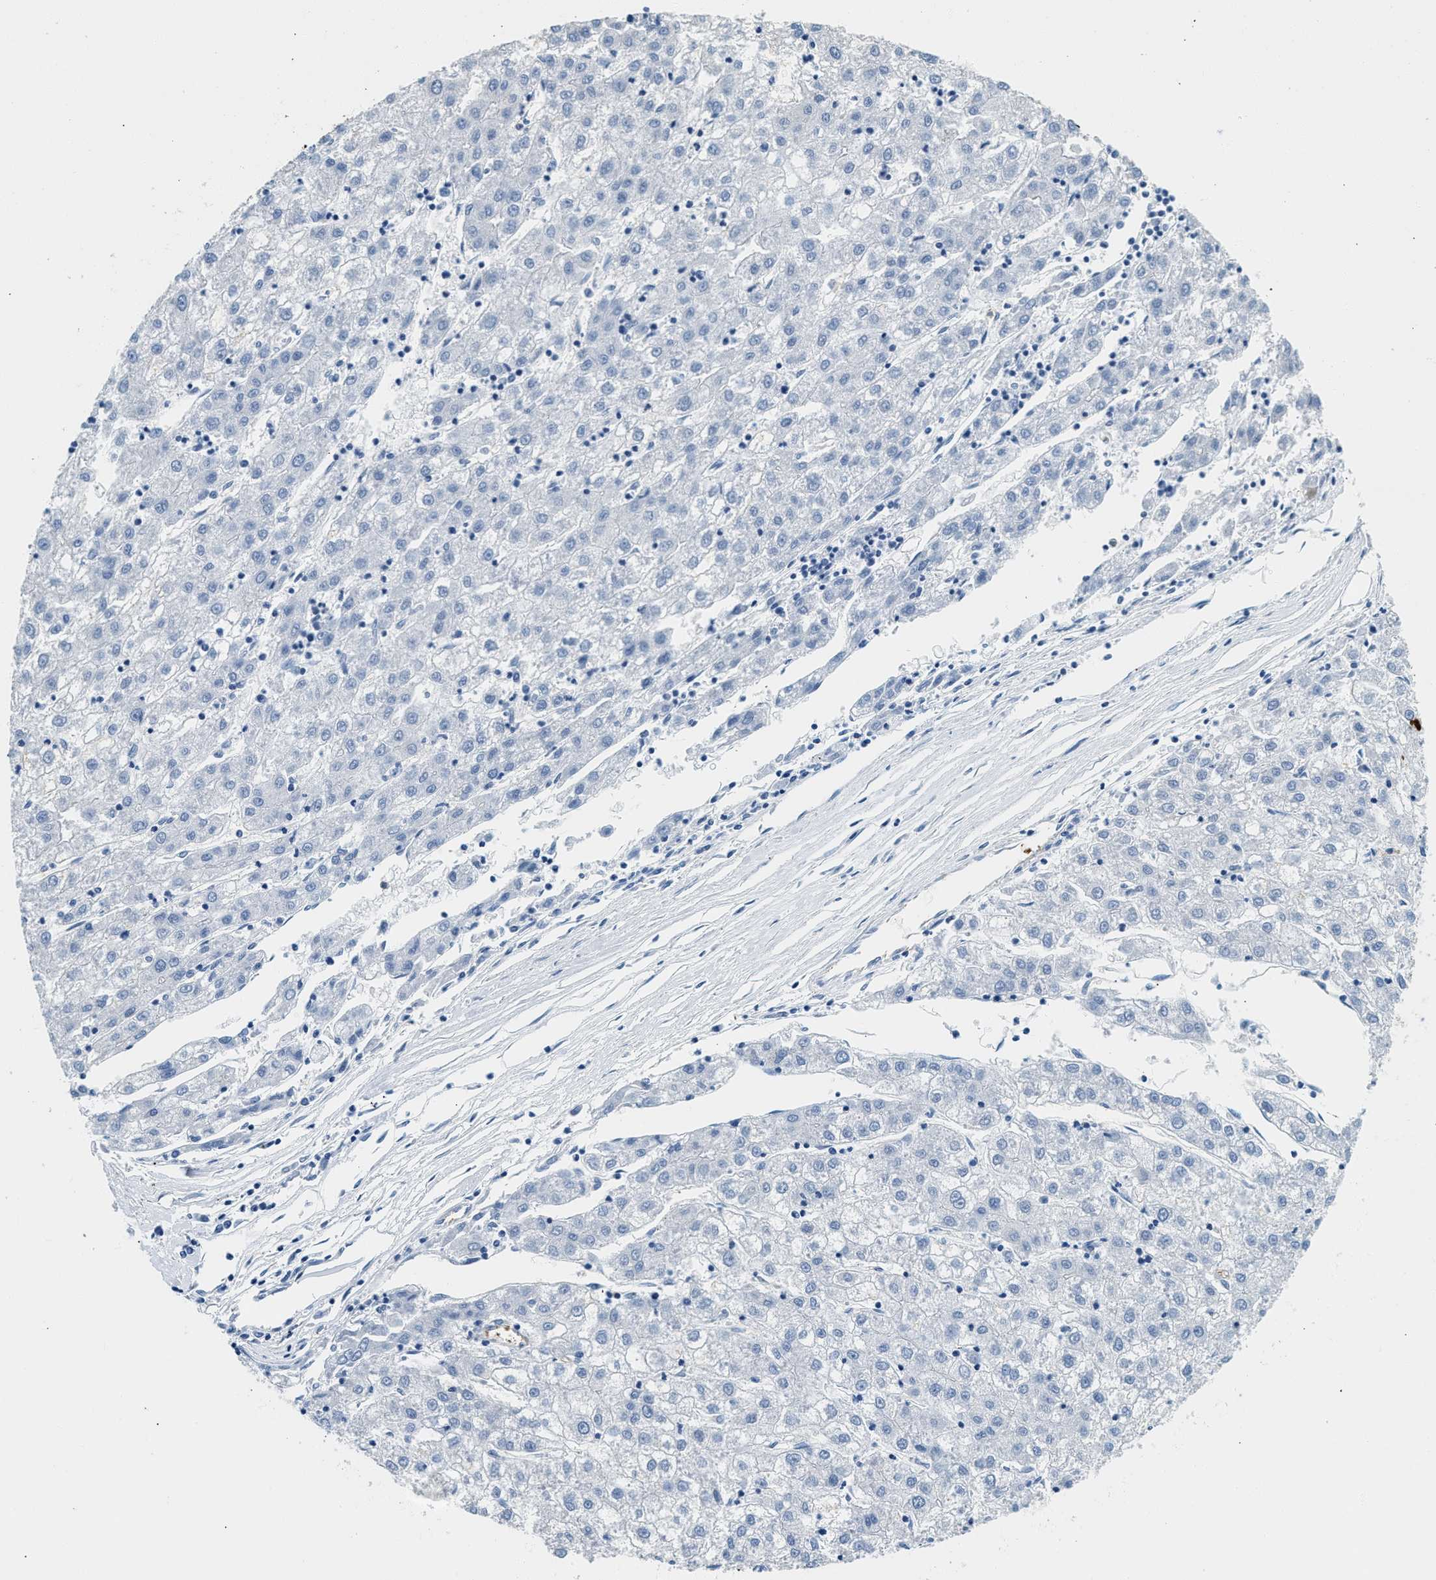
{"staining": {"intensity": "negative", "quantity": "none", "location": "none"}, "tissue": "liver cancer", "cell_type": "Tumor cells", "image_type": "cancer", "snomed": [{"axis": "morphology", "description": "Carcinoma, Hepatocellular, NOS"}, {"axis": "topography", "description": "Liver"}], "caption": "Hepatocellular carcinoma (liver) was stained to show a protein in brown. There is no significant expression in tumor cells.", "gene": "ANXA3", "patient": {"sex": "male", "age": 72}}